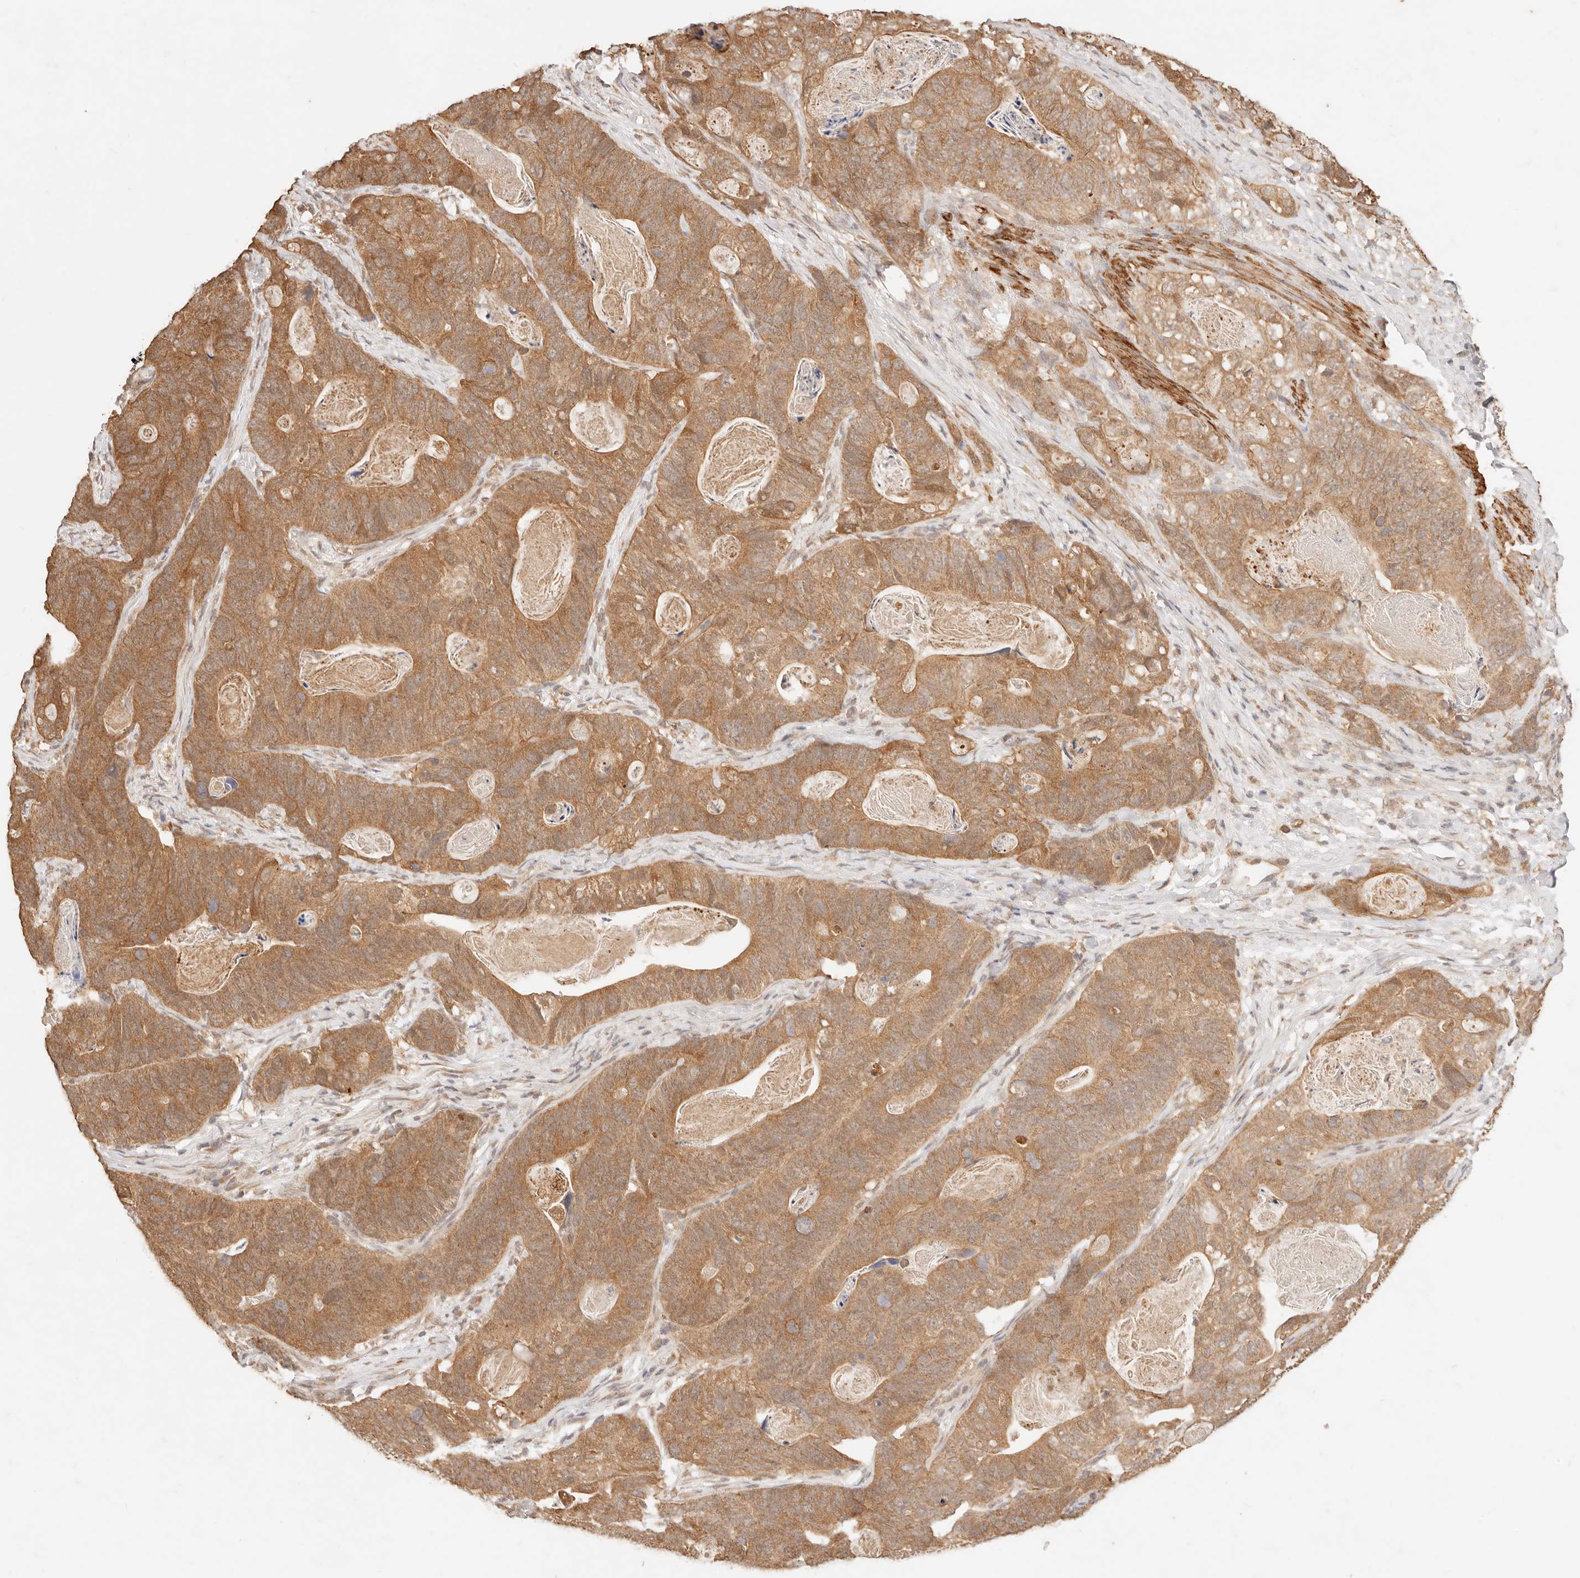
{"staining": {"intensity": "moderate", "quantity": ">75%", "location": "cytoplasmic/membranous"}, "tissue": "stomach cancer", "cell_type": "Tumor cells", "image_type": "cancer", "snomed": [{"axis": "morphology", "description": "Normal tissue, NOS"}, {"axis": "morphology", "description": "Adenocarcinoma, NOS"}, {"axis": "topography", "description": "Stomach"}], "caption": "About >75% of tumor cells in human stomach cancer reveal moderate cytoplasmic/membranous protein expression as visualized by brown immunohistochemical staining.", "gene": "TRIM11", "patient": {"sex": "female", "age": 89}}